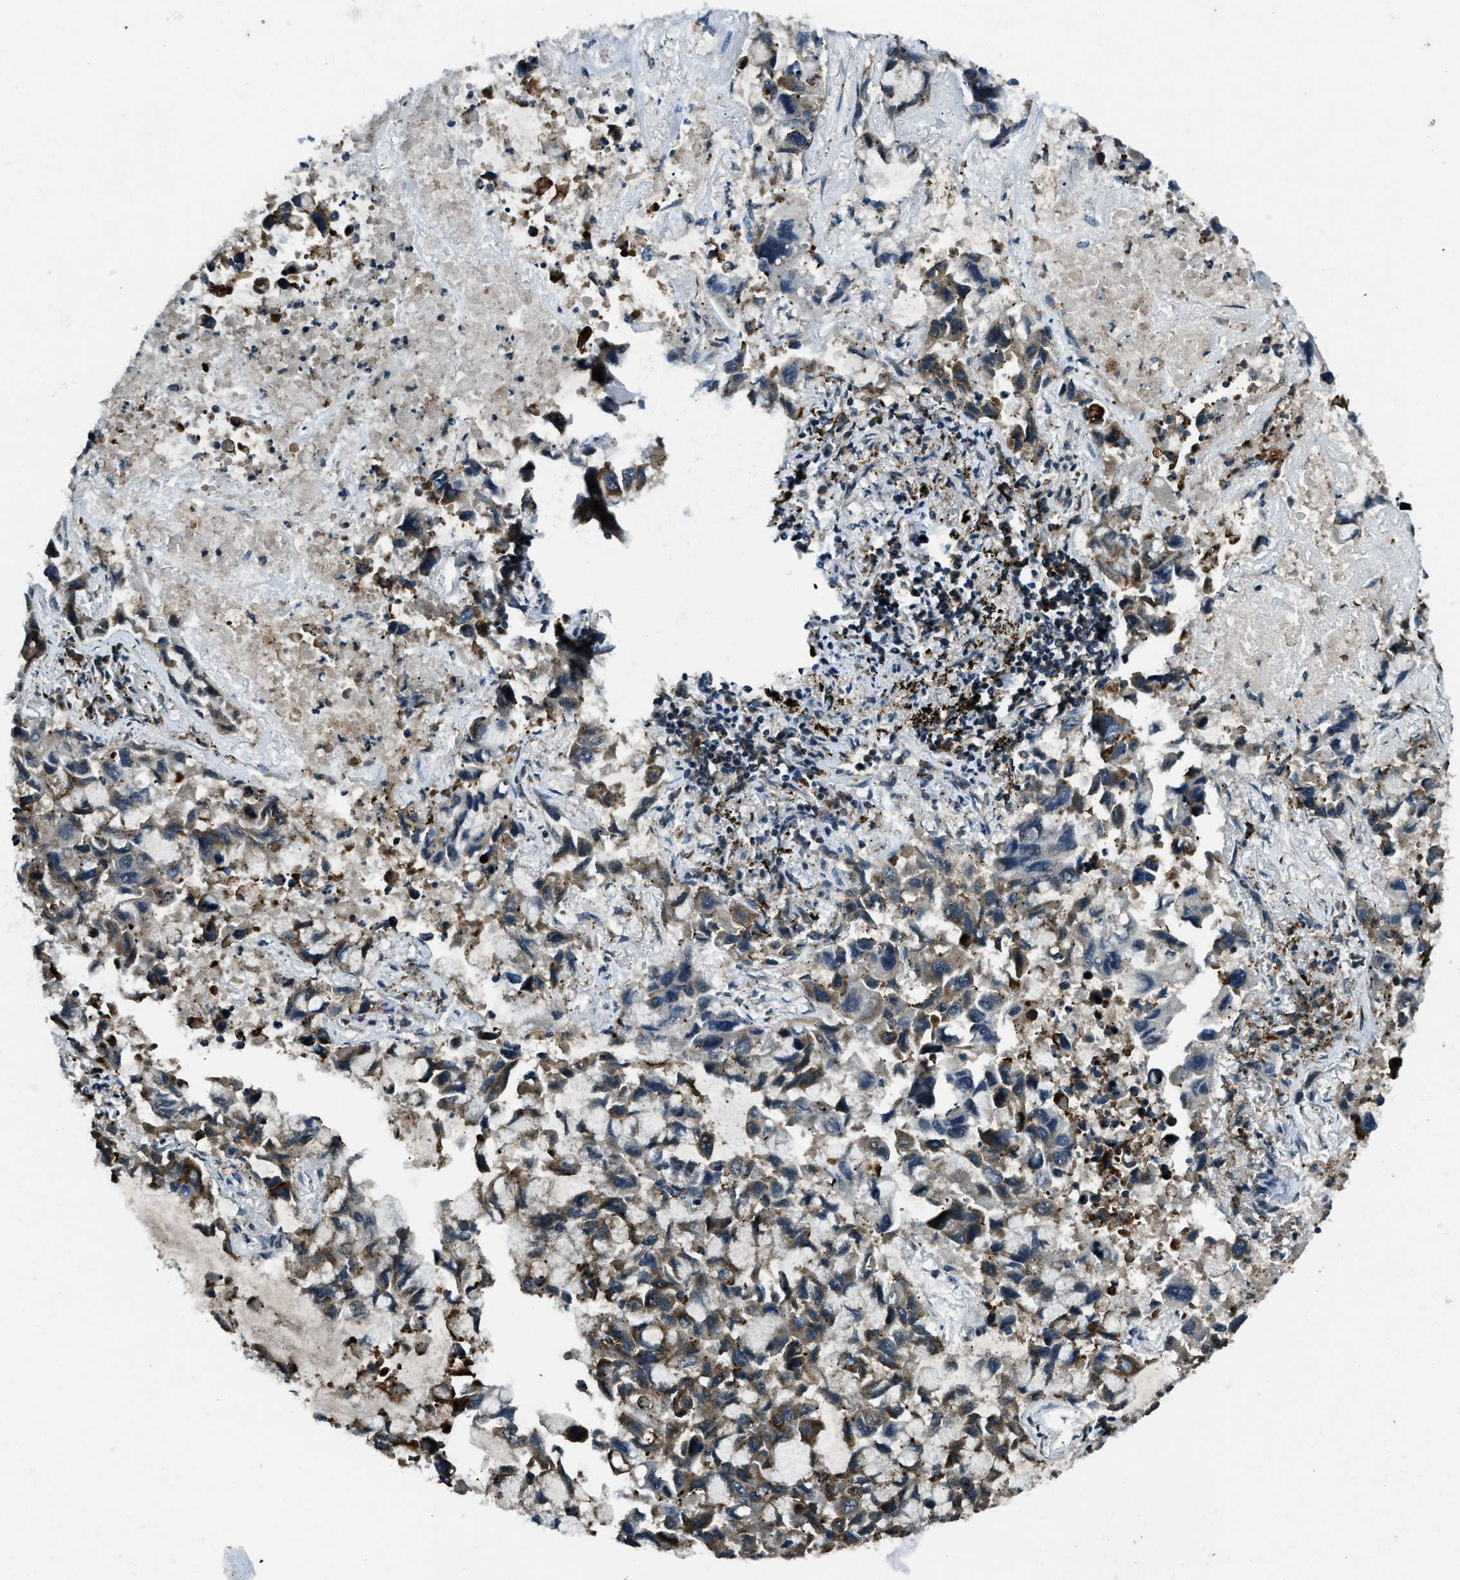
{"staining": {"intensity": "moderate", "quantity": "25%-75%", "location": "cytoplasmic/membranous"}, "tissue": "lung cancer", "cell_type": "Tumor cells", "image_type": "cancer", "snomed": [{"axis": "morphology", "description": "Adenocarcinoma, NOS"}, {"axis": "topography", "description": "Lung"}], "caption": "Immunohistochemical staining of adenocarcinoma (lung) shows moderate cytoplasmic/membranous protein staining in approximately 25%-75% of tumor cells.", "gene": "ACTL9", "patient": {"sex": "male", "age": 64}}